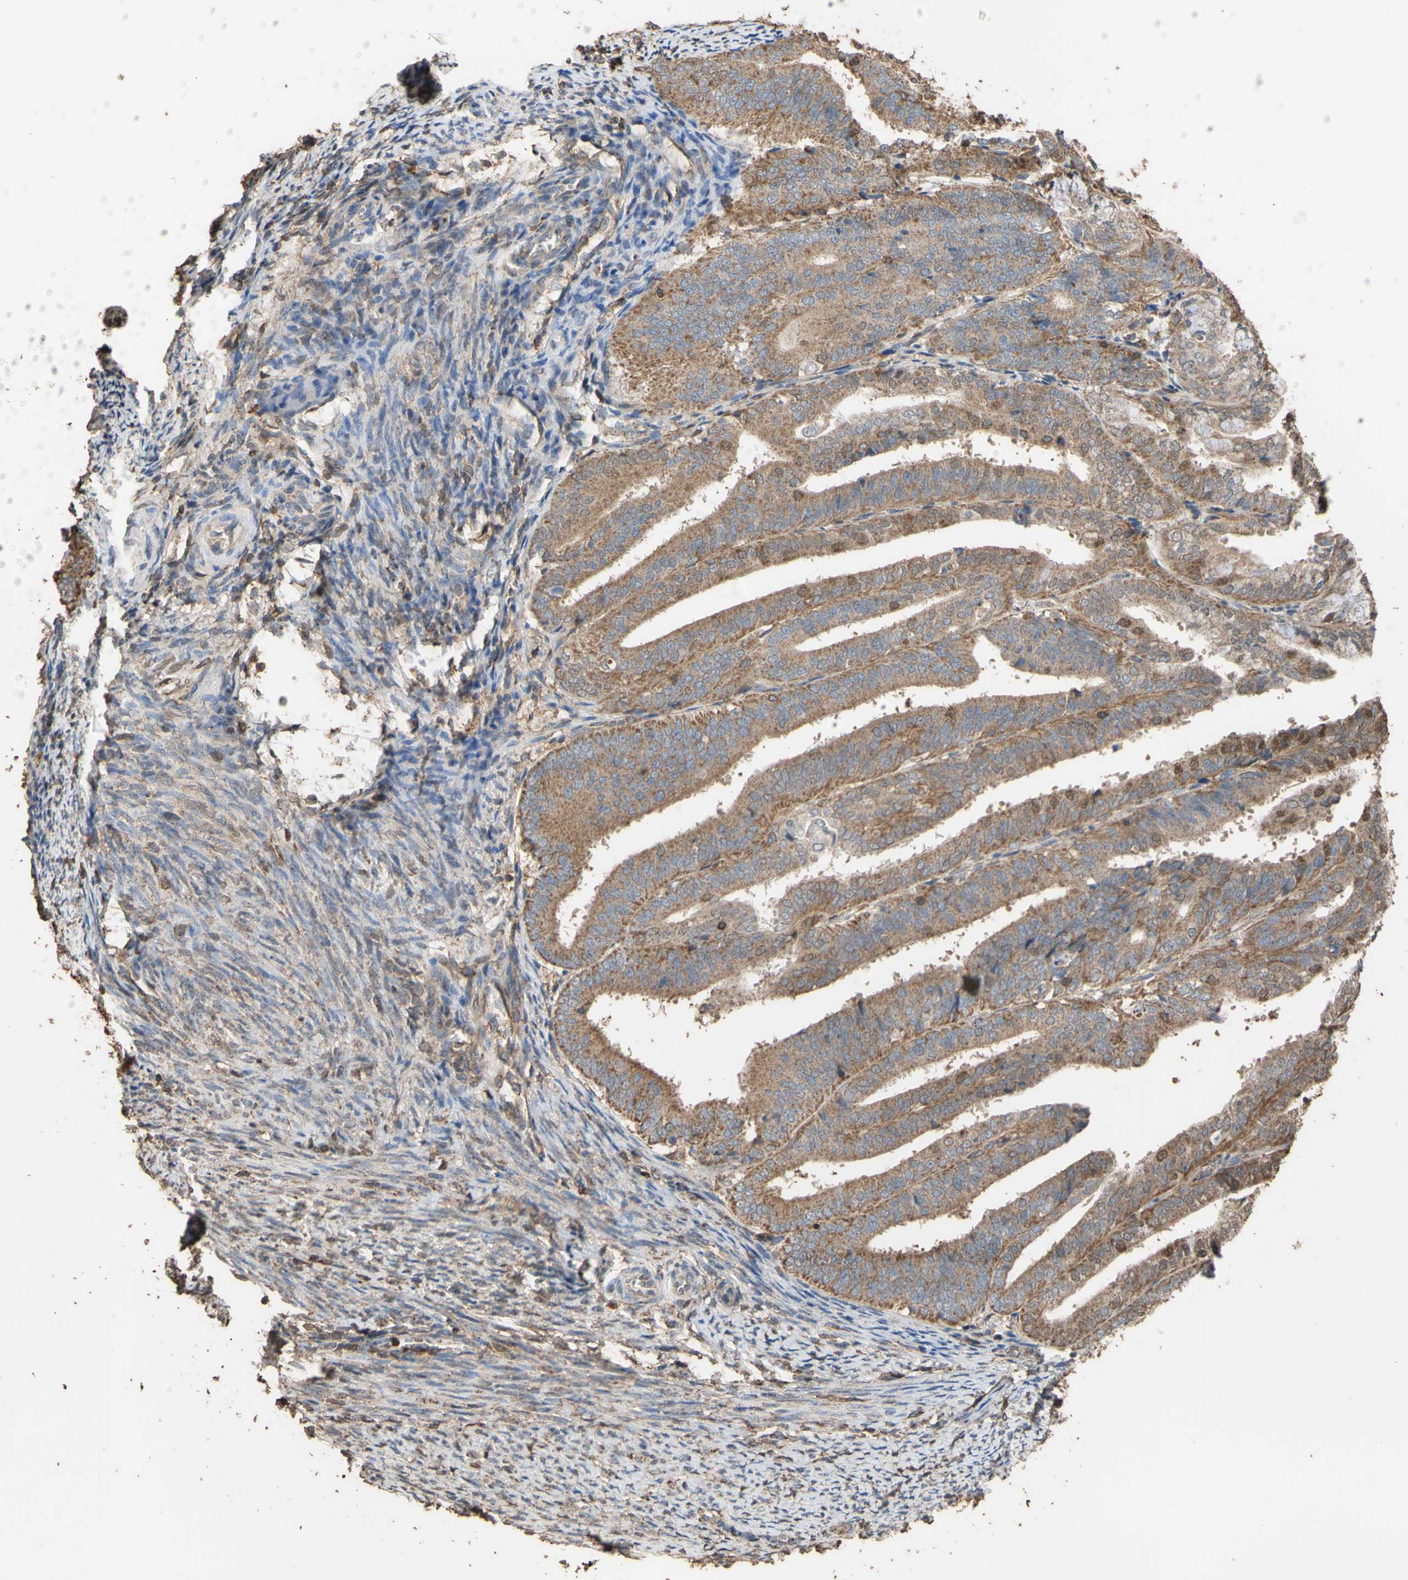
{"staining": {"intensity": "moderate", "quantity": ">75%", "location": "cytoplasmic/membranous"}, "tissue": "endometrial cancer", "cell_type": "Tumor cells", "image_type": "cancer", "snomed": [{"axis": "morphology", "description": "Adenocarcinoma, NOS"}, {"axis": "topography", "description": "Endometrium"}], "caption": "Protein staining shows moderate cytoplasmic/membranous expression in about >75% of tumor cells in endometrial cancer. Nuclei are stained in blue.", "gene": "ALDH9A1", "patient": {"sex": "female", "age": 63}}